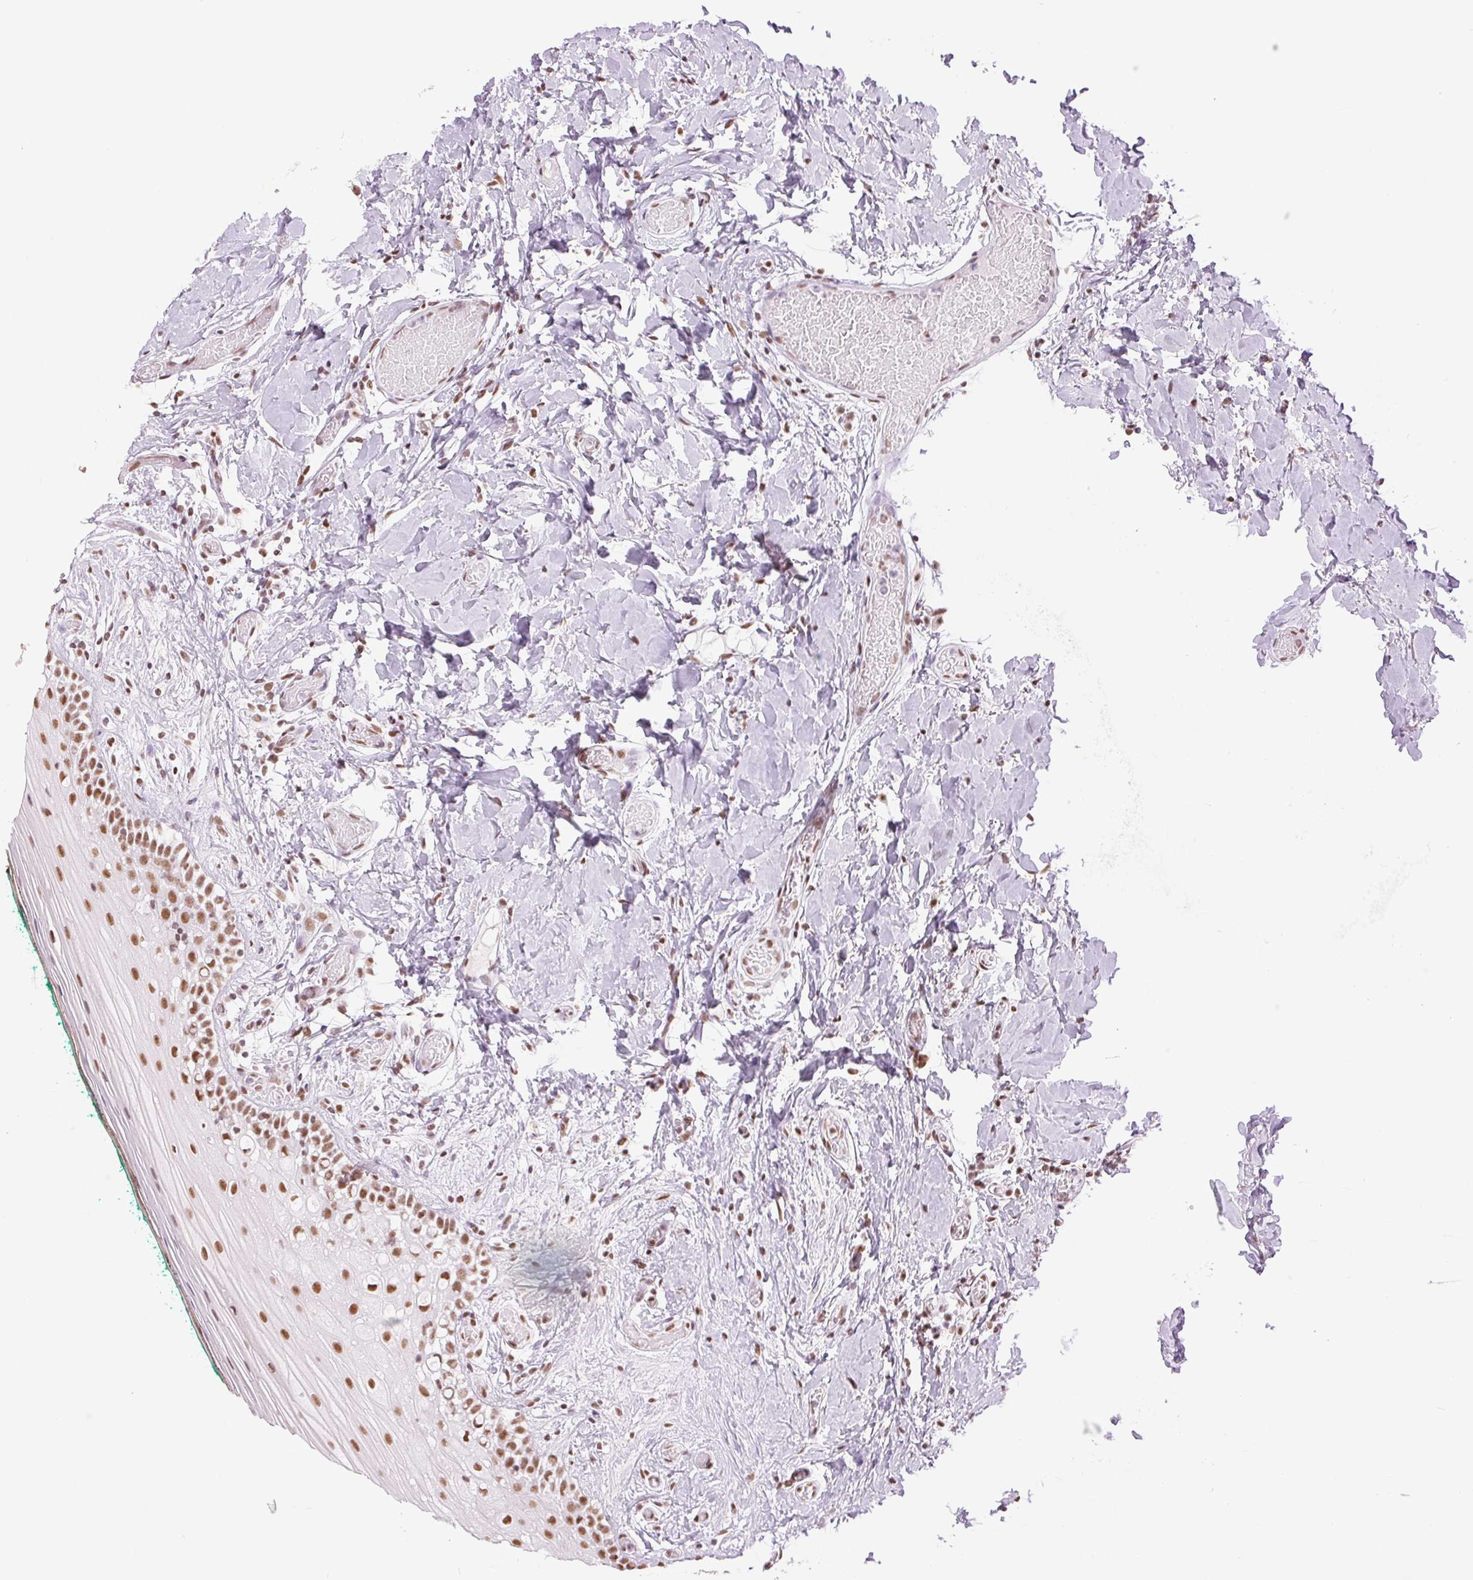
{"staining": {"intensity": "moderate", "quantity": ">75%", "location": "nuclear"}, "tissue": "oral mucosa", "cell_type": "Squamous epithelial cells", "image_type": "normal", "snomed": [{"axis": "morphology", "description": "Normal tissue, NOS"}, {"axis": "topography", "description": "Oral tissue"}], "caption": "Oral mucosa stained with IHC demonstrates moderate nuclear staining in about >75% of squamous epithelial cells.", "gene": "ZFR2", "patient": {"sex": "female", "age": 83}}